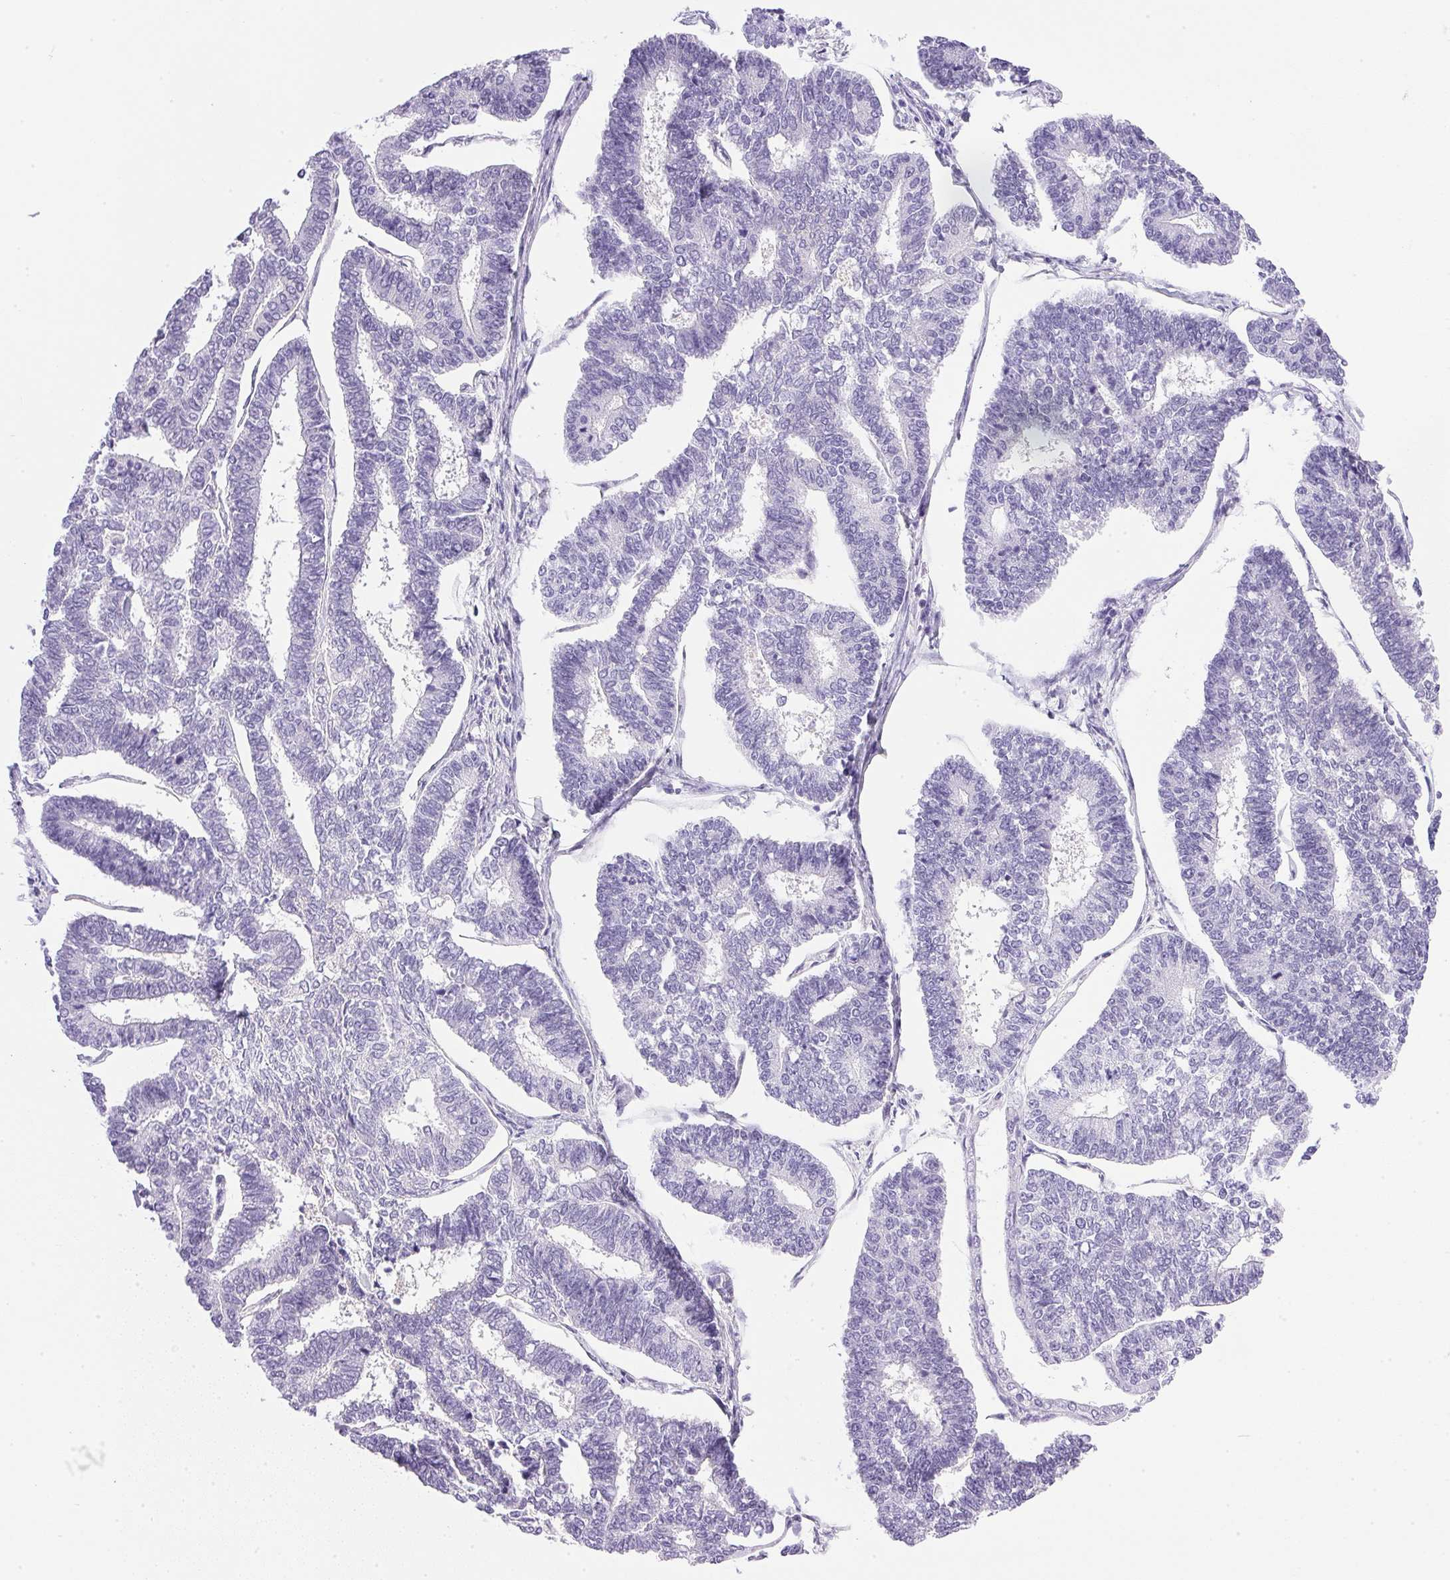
{"staining": {"intensity": "negative", "quantity": "none", "location": "none"}, "tissue": "endometrial cancer", "cell_type": "Tumor cells", "image_type": "cancer", "snomed": [{"axis": "morphology", "description": "Adenocarcinoma, NOS"}, {"axis": "topography", "description": "Endometrium"}], "caption": "A histopathology image of human endometrial adenocarcinoma is negative for staining in tumor cells.", "gene": "ATP6V0A4", "patient": {"sex": "female", "age": 70}}